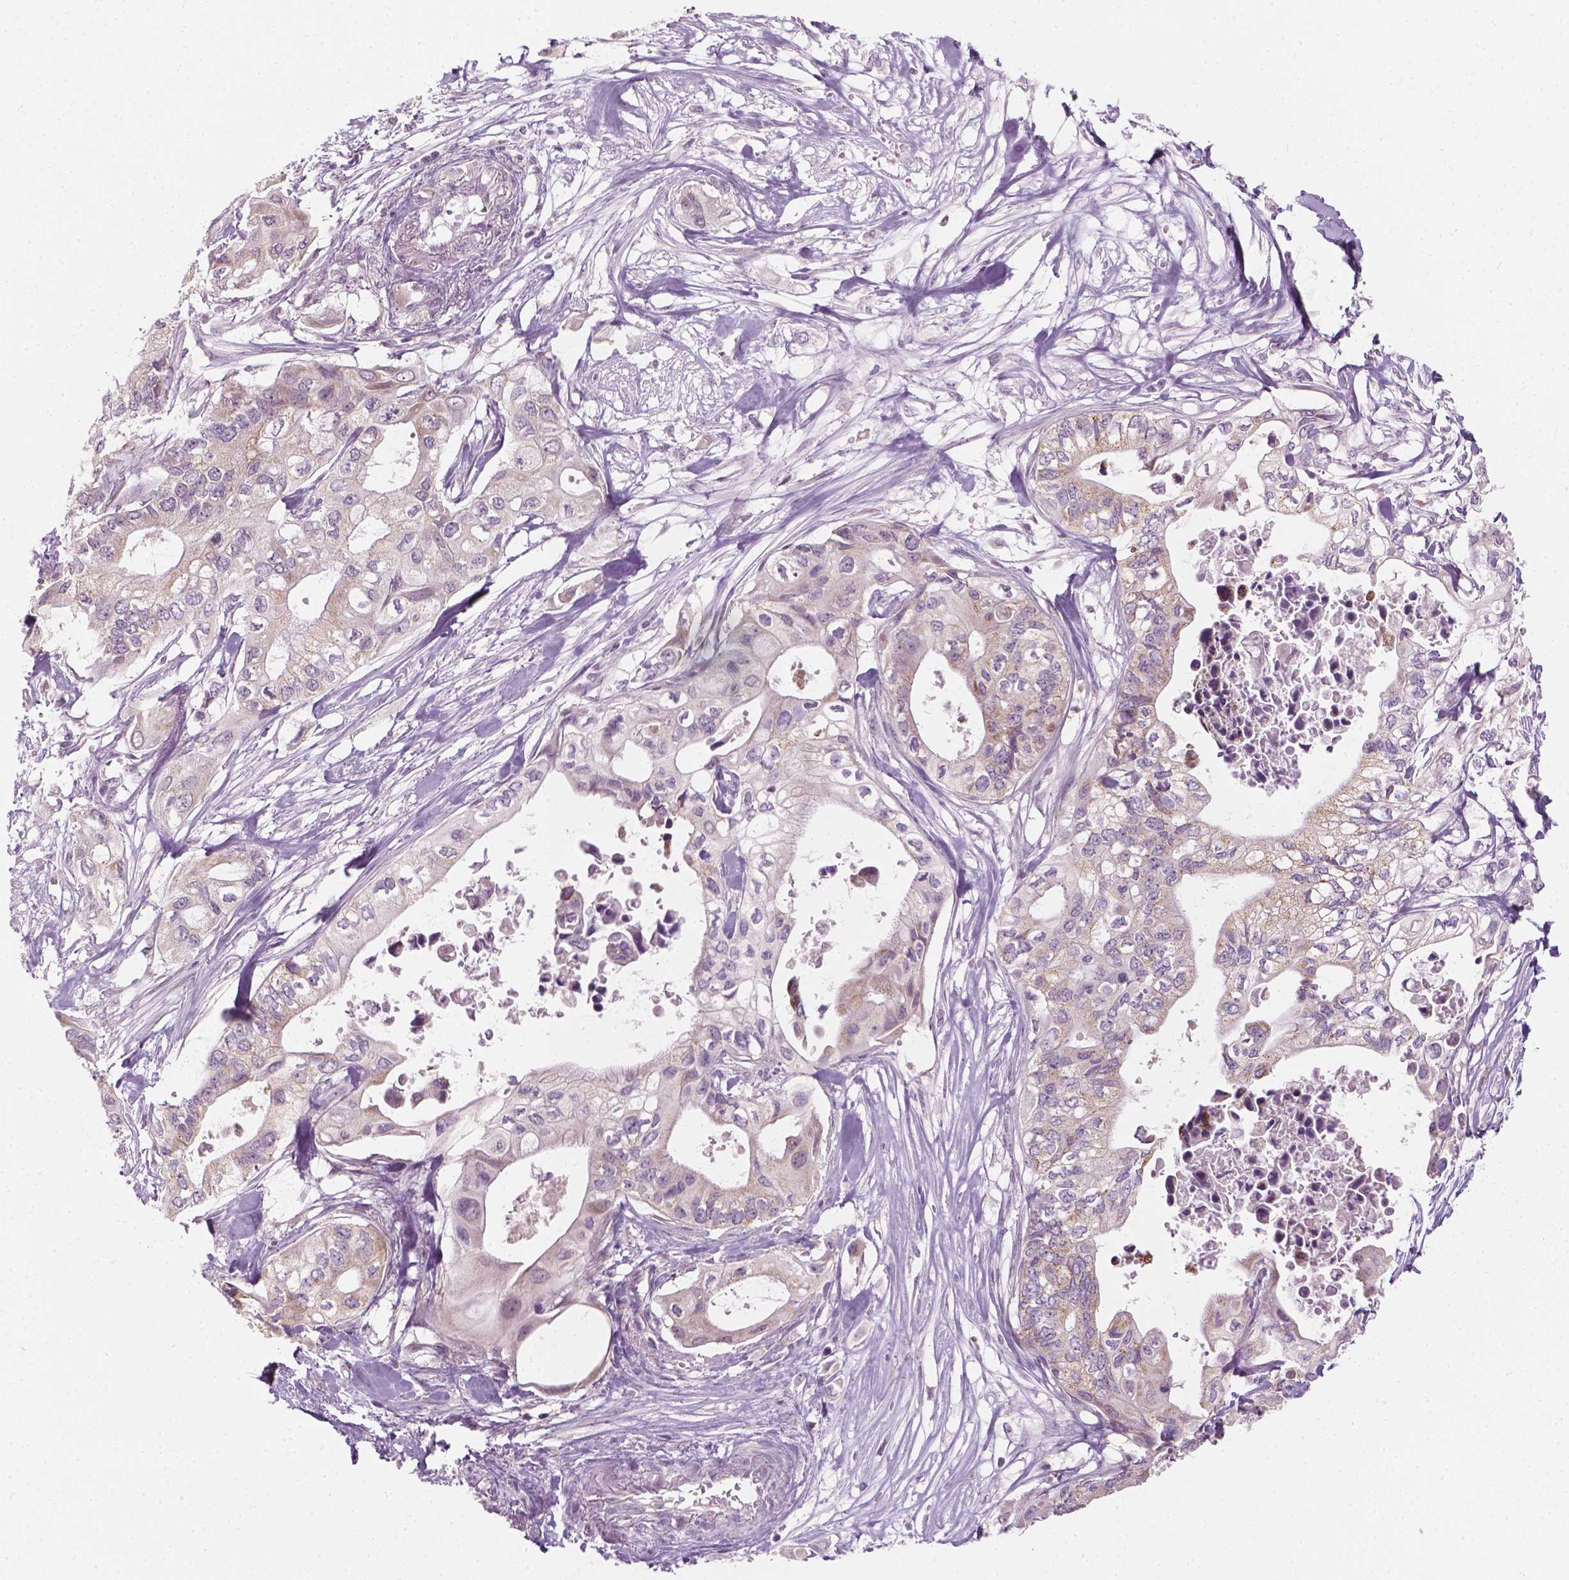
{"staining": {"intensity": "negative", "quantity": "none", "location": "none"}, "tissue": "pancreatic cancer", "cell_type": "Tumor cells", "image_type": "cancer", "snomed": [{"axis": "morphology", "description": "Adenocarcinoma, NOS"}, {"axis": "topography", "description": "Pancreas"}], "caption": "Immunohistochemistry of pancreatic cancer (adenocarcinoma) reveals no positivity in tumor cells. (Immunohistochemistry, brightfield microscopy, high magnification).", "gene": "CFAP126", "patient": {"sex": "female", "age": 63}}